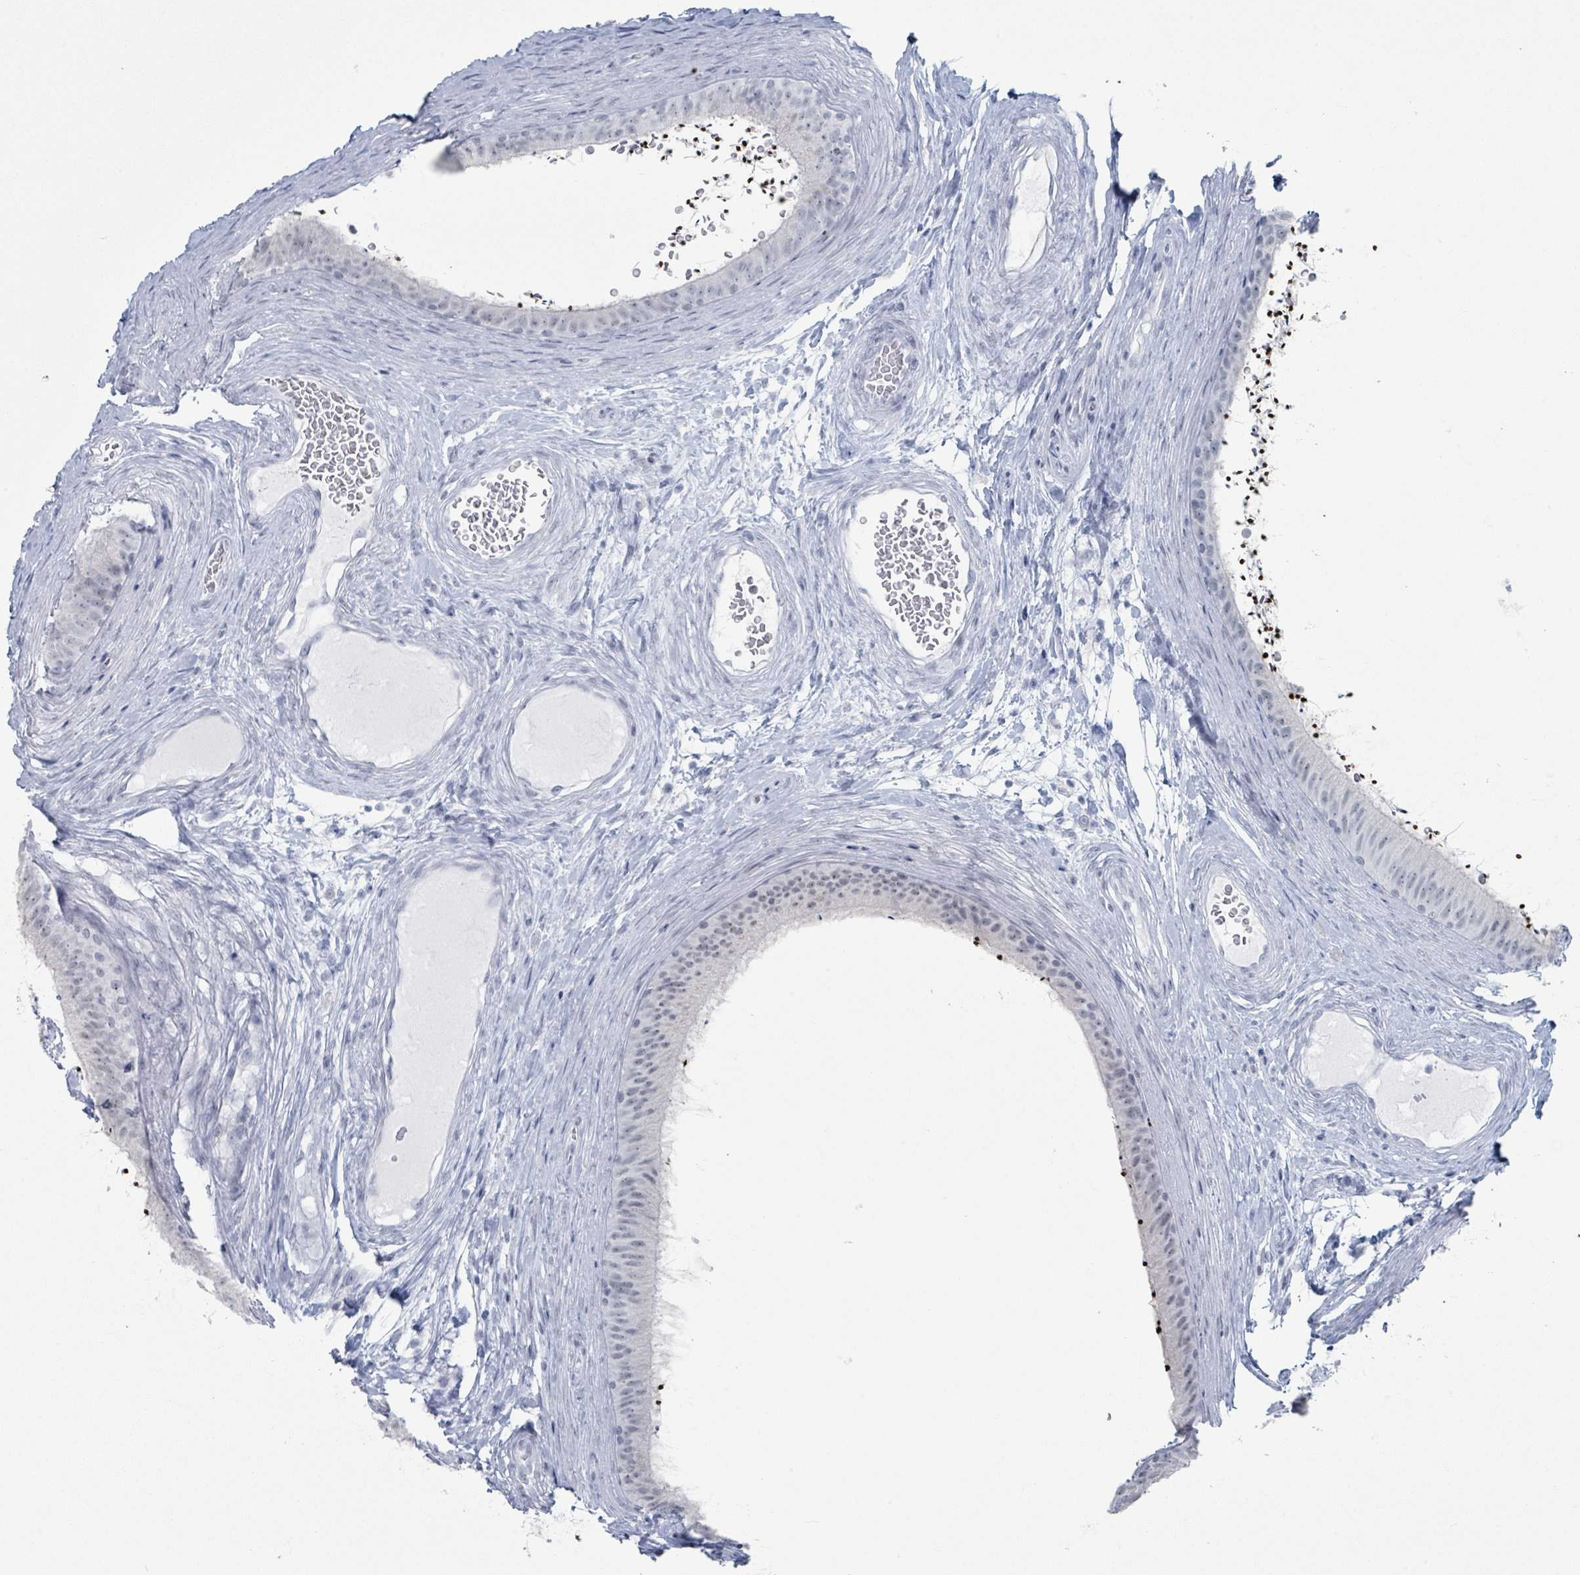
{"staining": {"intensity": "negative", "quantity": "none", "location": "none"}, "tissue": "epididymis", "cell_type": "Glandular cells", "image_type": "normal", "snomed": [{"axis": "morphology", "description": "Normal tissue, NOS"}, {"axis": "topography", "description": "Testis"}, {"axis": "topography", "description": "Epididymis"}], "caption": "This is a micrograph of immunohistochemistry staining of normal epididymis, which shows no expression in glandular cells.", "gene": "GPR15LG", "patient": {"sex": "male", "age": 41}}